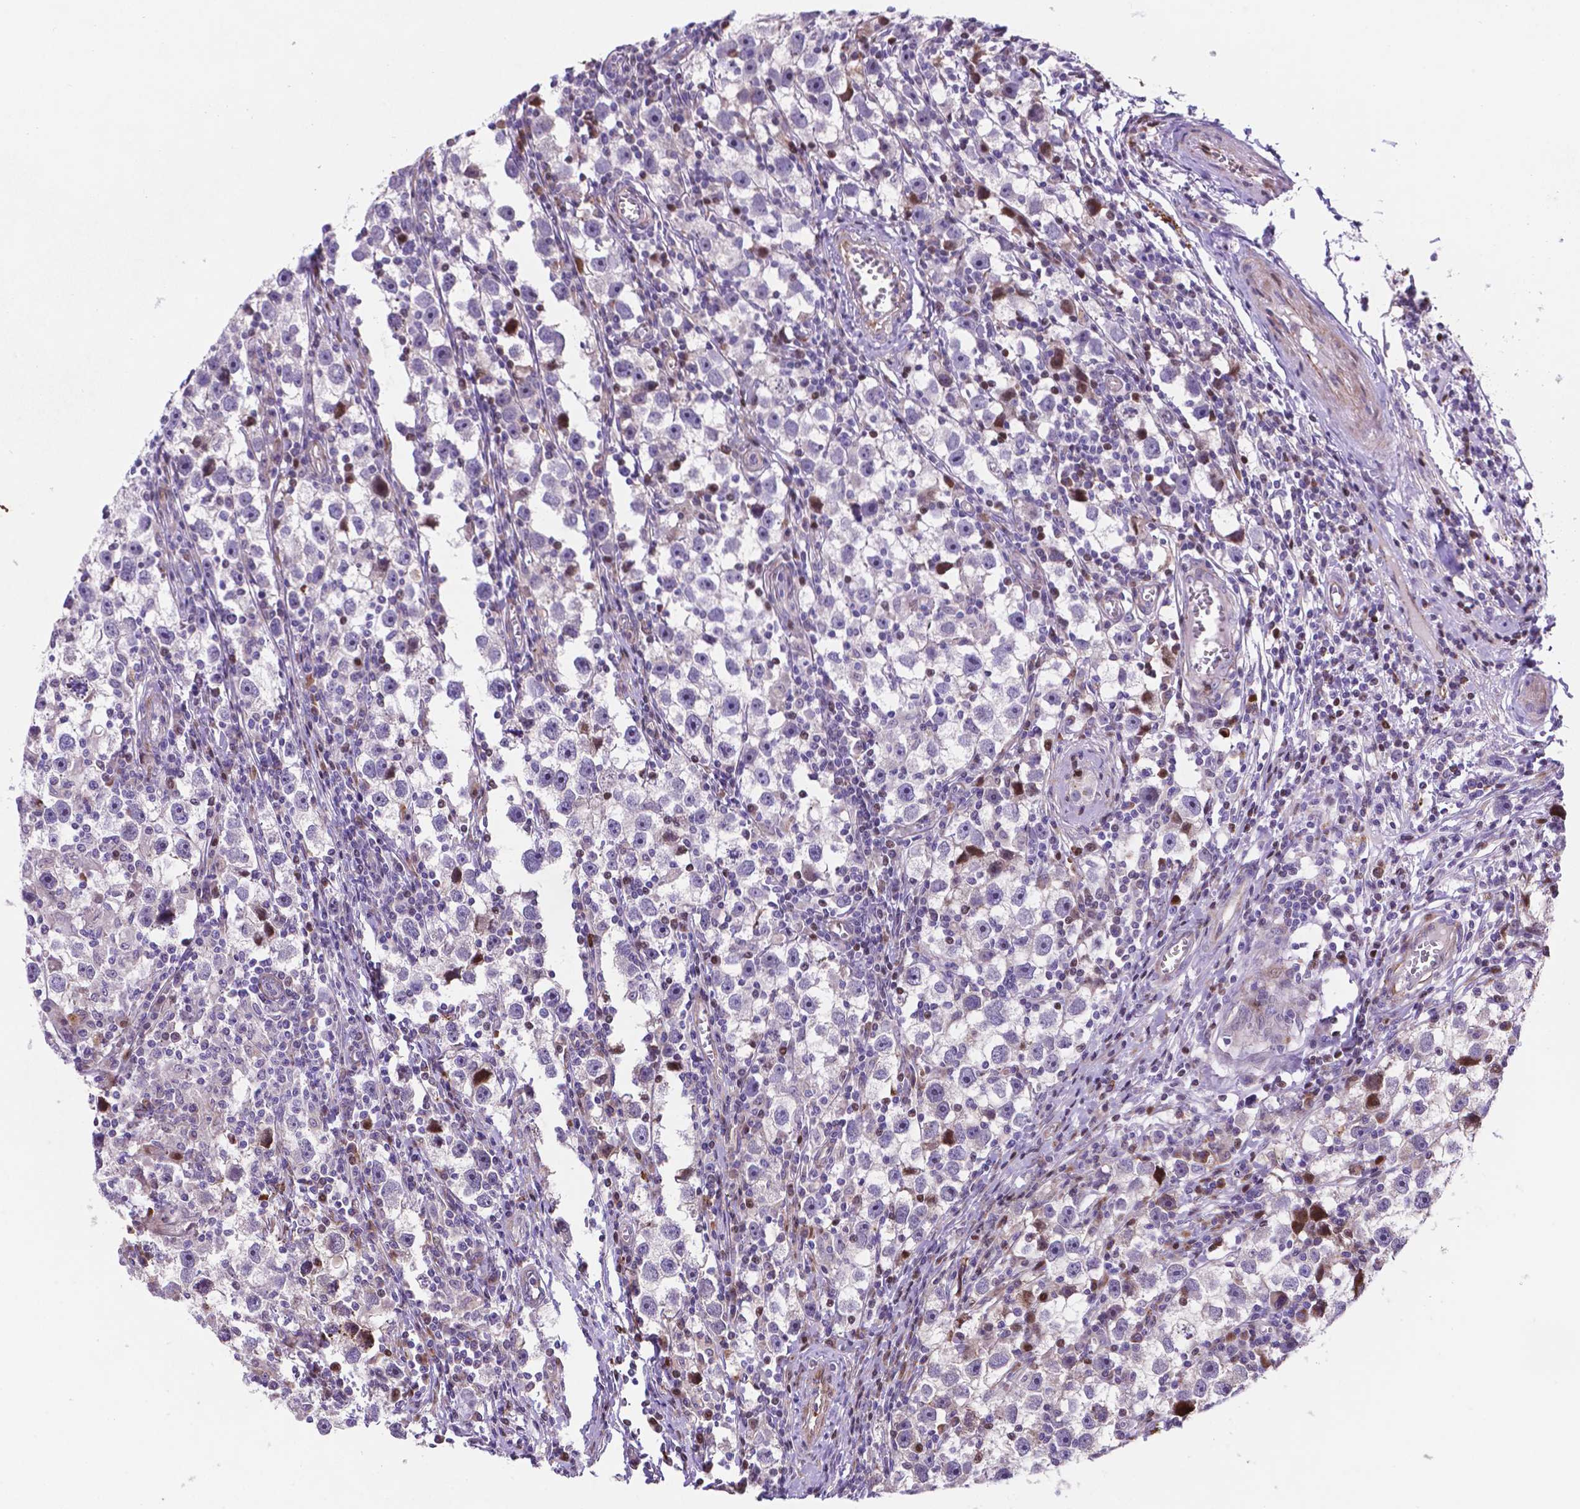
{"staining": {"intensity": "negative", "quantity": "none", "location": "none"}, "tissue": "testis cancer", "cell_type": "Tumor cells", "image_type": "cancer", "snomed": [{"axis": "morphology", "description": "Seminoma, NOS"}, {"axis": "topography", "description": "Testis"}], "caption": "IHC micrograph of neoplastic tissue: human testis cancer (seminoma) stained with DAB (3,3'-diaminobenzidine) exhibits no significant protein positivity in tumor cells. (Stains: DAB immunohistochemistry (IHC) with hematoxylin counter stain, Microscopy: brightfield microscopy at high magnification).", "gene": "TM4SF20", "patient": {"sex": "male", "age": 30}}